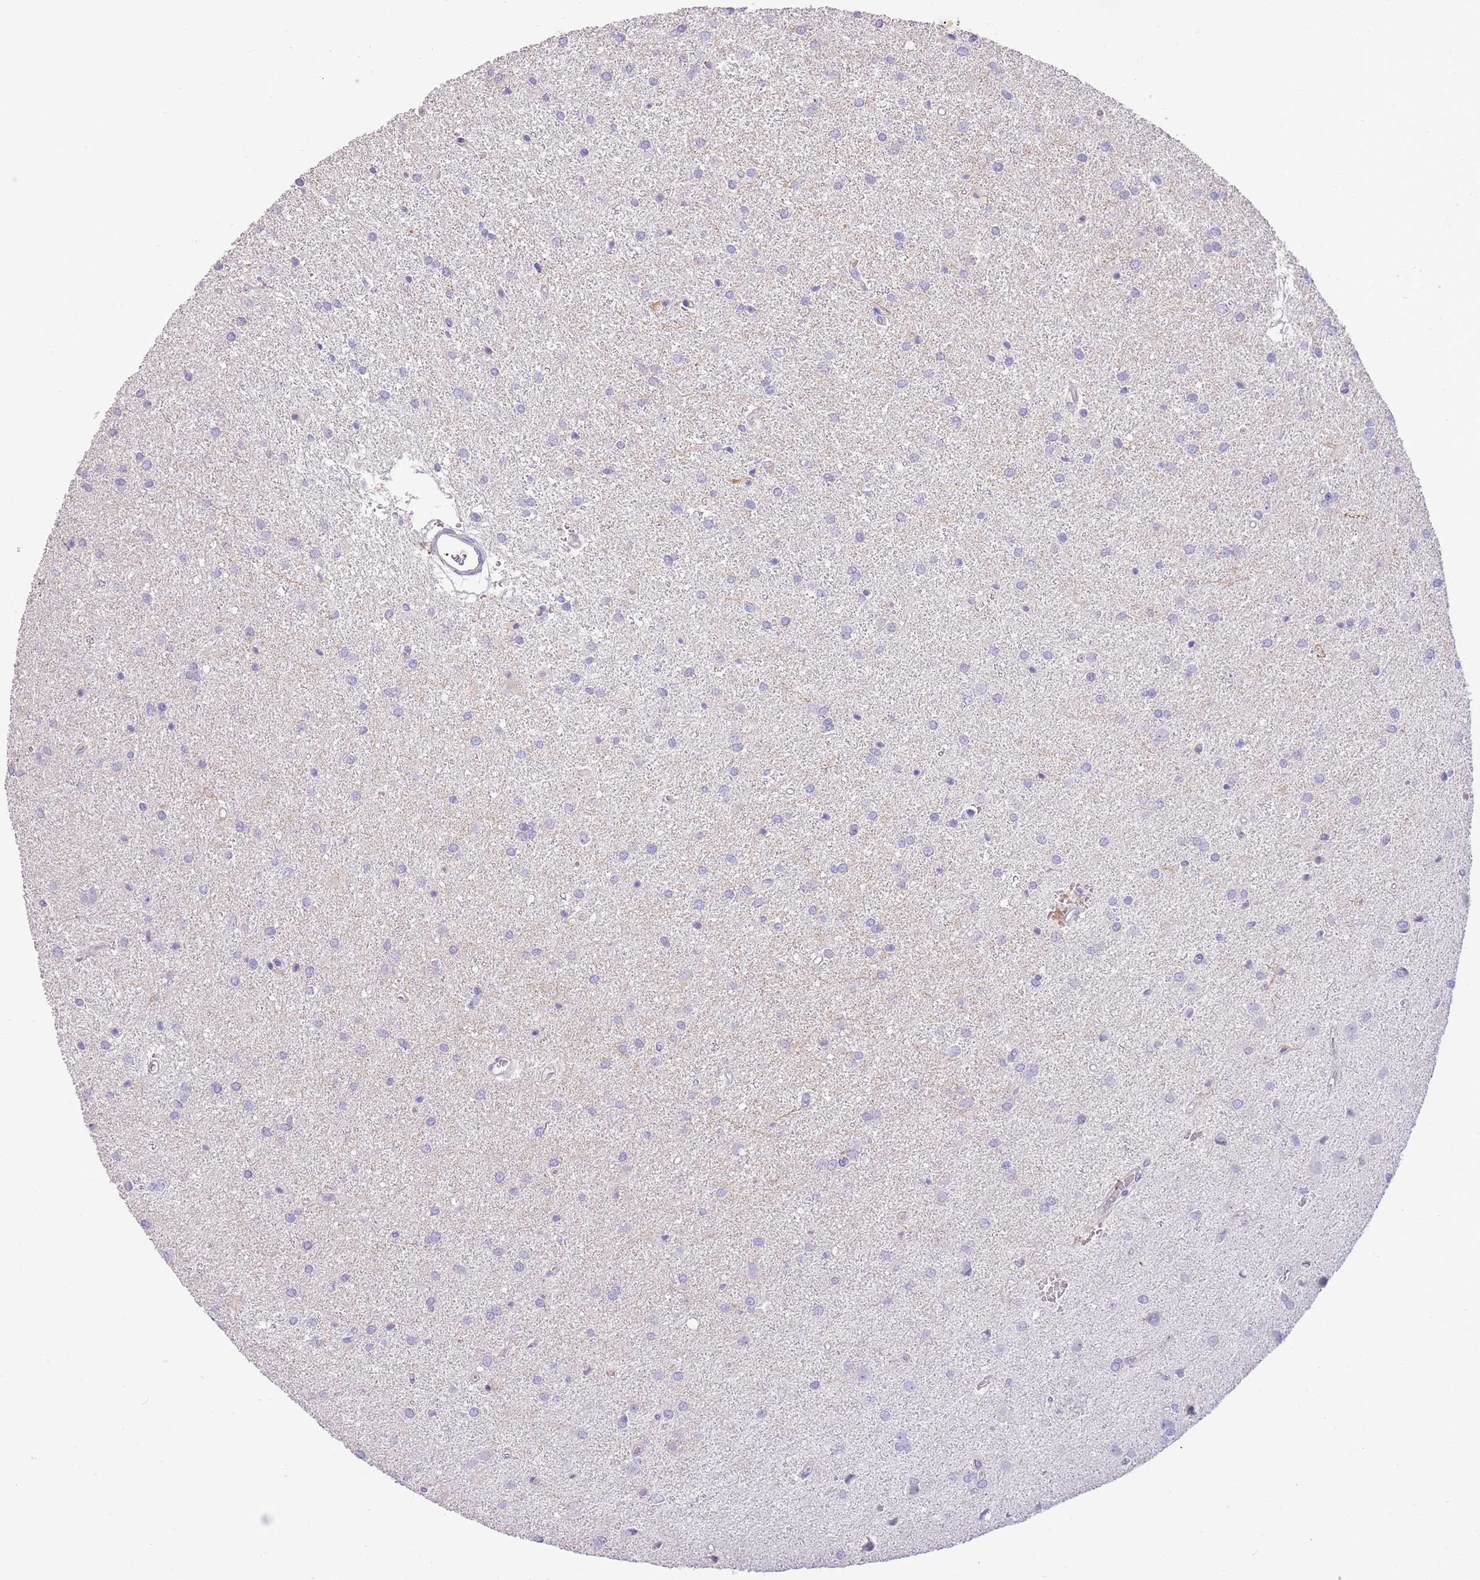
{"staining": {"intensity": "negative", "quantity": "none", "location": "none"}, "tissue": "glioma", "cell_type": "Tumor cells", "image_type": "cancer", "snomed": [{"axis": "morphology", "description": "Glioma, malignant, High grade"}, {"axis": "topography", "description": "Brain"}], "caption": "Photomicrograph shows no protein staining in tumor cells of malignant high-grade glioma tissue.", "gene": "SFTPA1", "patient": {"sex": "female", "age": 50}}